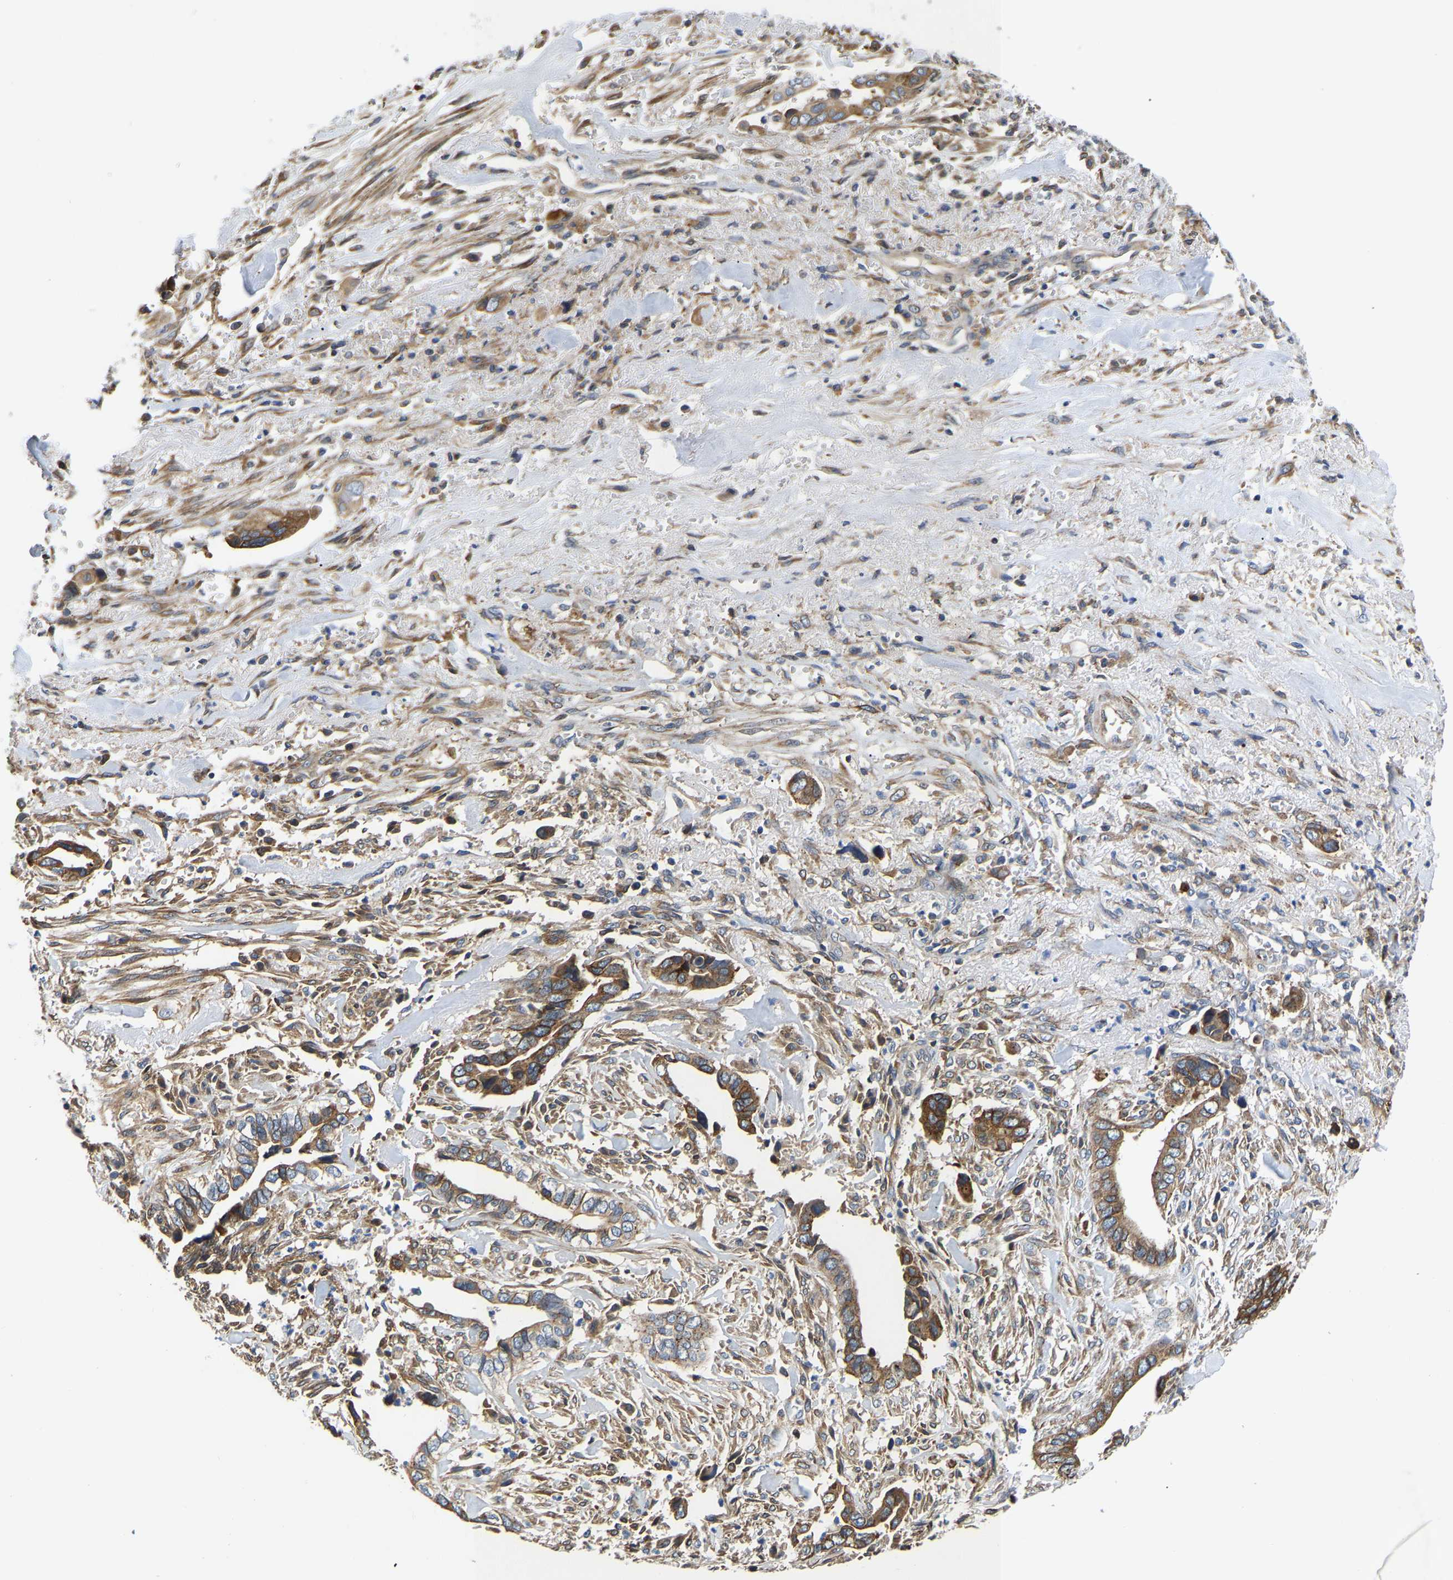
{"staining": {"intensity": "moderate", "quantity": ">75%", "location": "cytoplasmic/membranous"}, "tissue": "liver cancer", "cell_type": "Tumor cells", "image_type": "cancer", "snomed": [{"axis": "morphology", "description": "Cholangiocarcinoma"}, {"axis": "topography", "description": "Liver"}], "caption": "This is a micrograph of immunohistochemistry (IHC) staining of cholangiocarcinoma (liver), which shows moderate staining in the cytoplasmic/membranous of tumor cells.", "gene": "ARL6IP5", "patient": {"sex": "female", "age": 79}}